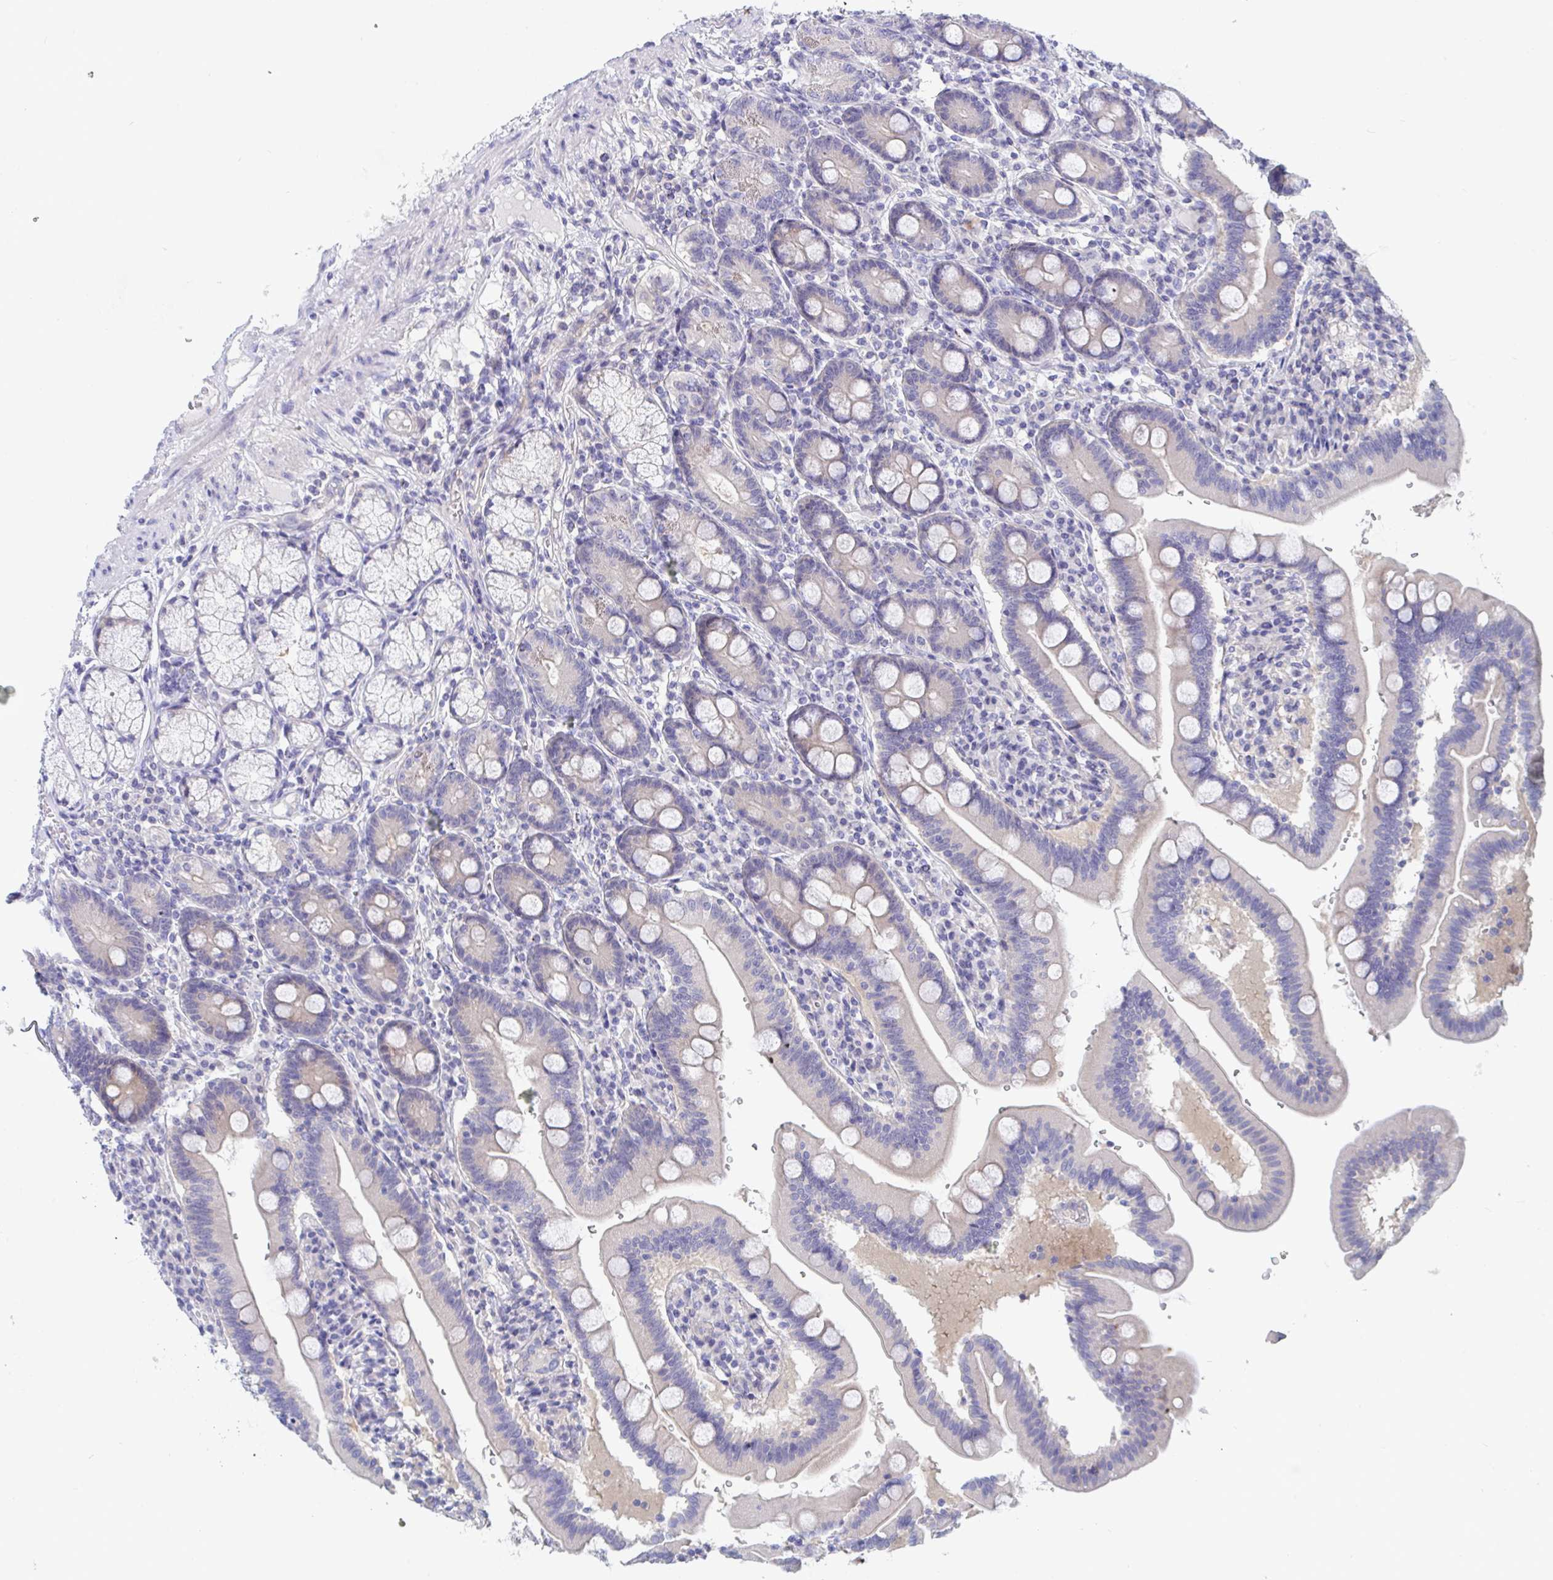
{"staining": {"intensity": "weak", "quantity": "25%-75%", "location": "cytoplasmic/membranous"}, "tissue": "duodenum", "cell_type": "Glandular cells", "image_type": "normal", "snomed": [{"axis": "morphology", "description": "Normal tissue, NOS"}, {"axis": "topography", "description": "Duodenum"}], "caption": "A brown stain labels weak cytoplasmic/membranous positivity of a protein in glandular cells of benign human duodenum.", "gene": "P2RX3", "patient": {"sex": "female", "age": 67}}